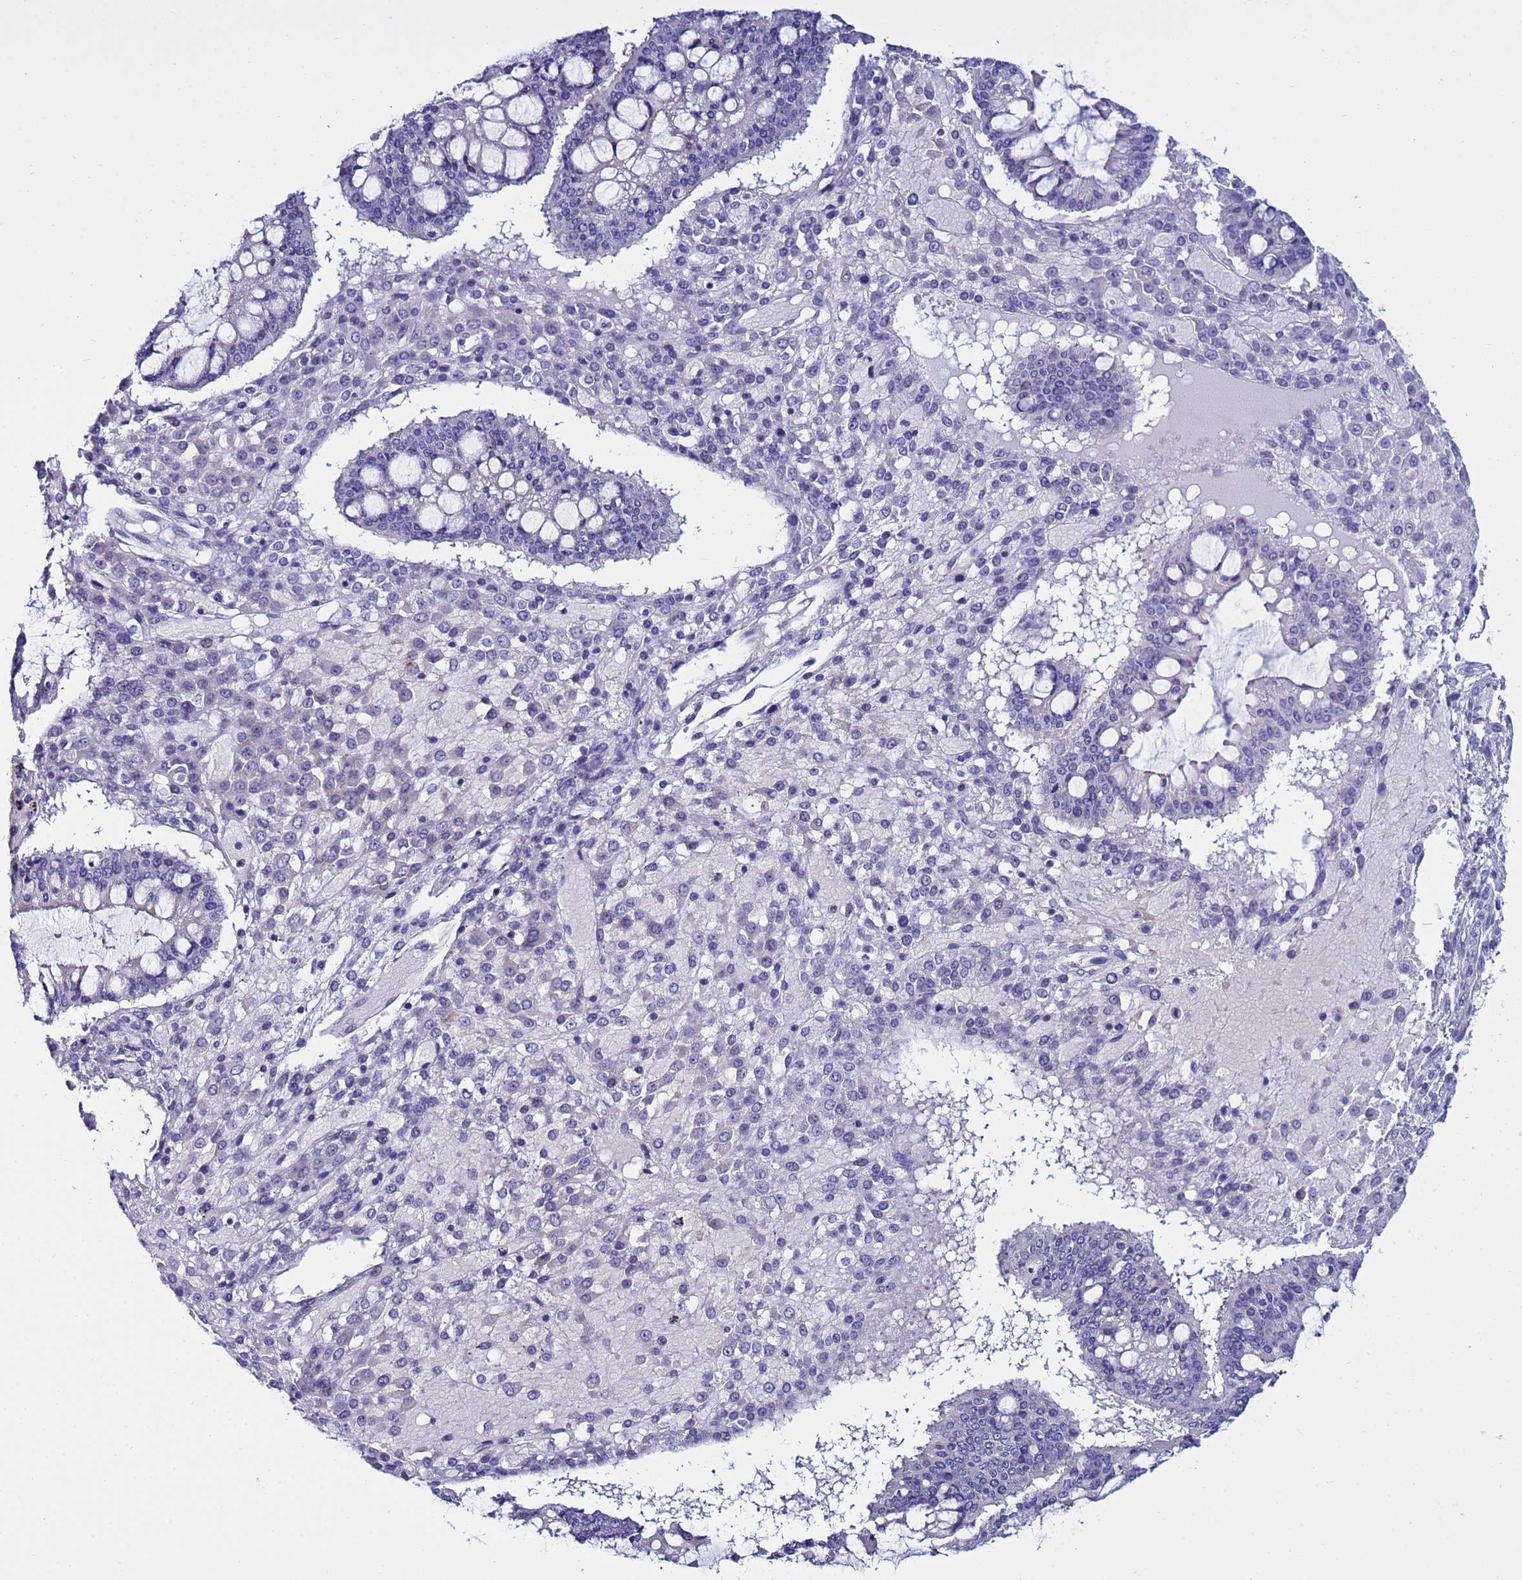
{"staining": {"intensity": "weak", "quantity": "<25%", "location": "cytoplasmic/membranous"}, "tissue": "ovarian cancer", "cell_type": "Tumor cells", "image_type": "cancer", "snomed": [{"axis": "morphology", "description": "Cystadenocarcinoma, mucinous, NOS"}, {"axis": "topography", "description": "Ovary"}], "caption": "High magnification brightfield microscopy of mucinous cystadenocarcinoma (ovarian) stained with DAB (brown) and counterstained with hematoxylin (blue): tumor cells show no significant positivity. Brightfield microscopy of immunohistochemistry stained with DAB (brown) and hematoxylin (blue), captured at high magnification.", "gene": "IGSF11", "patient": {"sex": "female", "age": 73}}